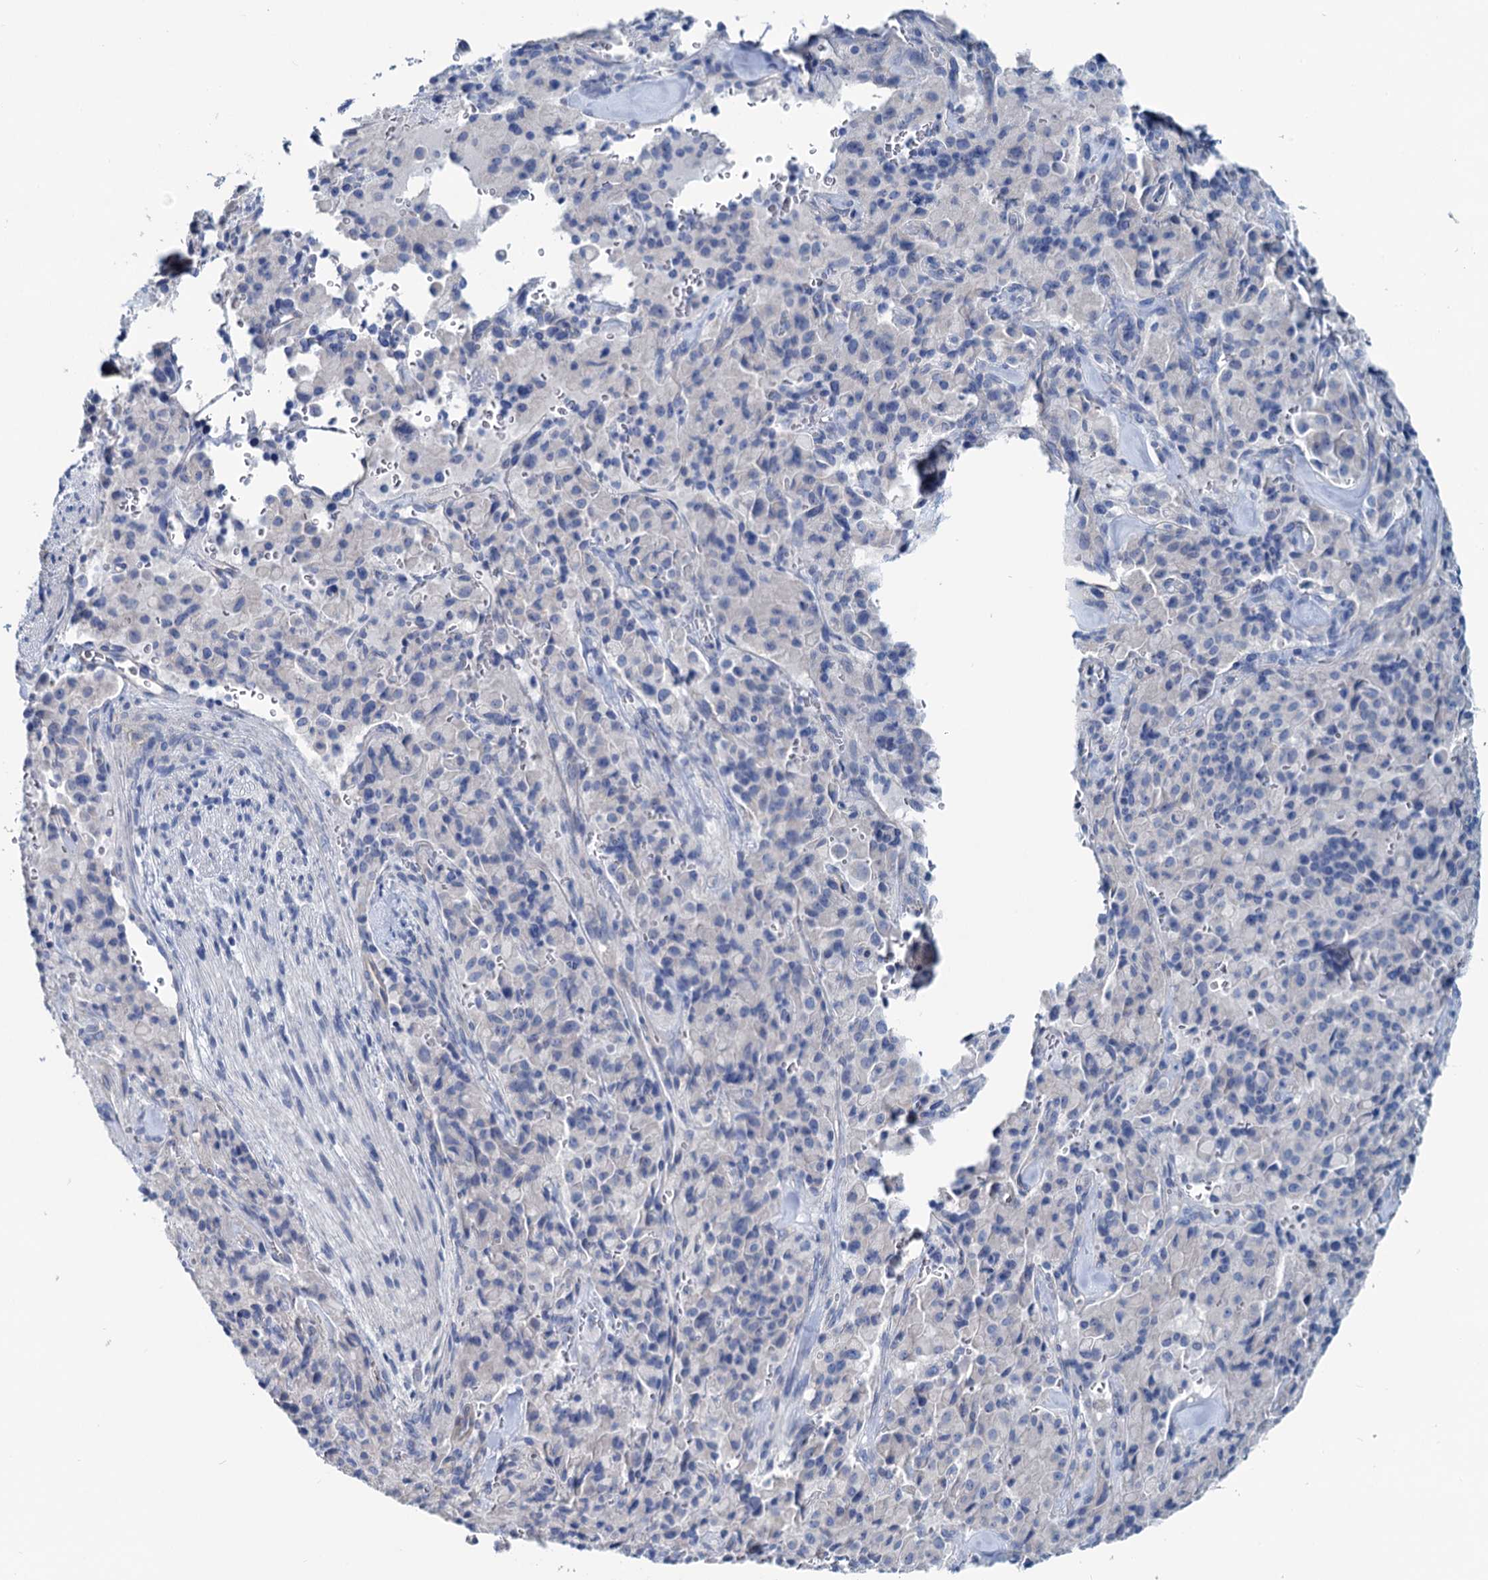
{"staining": {"intensity": "negative", "quantity": "none", "location": "none"}, "tissue": "pancreatic cancer", "cell_type": "Tumor cells", "image_type": "cancer", "snomed": [{"axis": "morphology", "description": "Adenocarcinoma, NOS"}, {"axis": "topography", "description": "Pancreas"}], "caption": "High magnification brightfield microscopy of pancreatic adenocarcinoma stained with DAB (3,3'-diaminobenzidine) (brown) and counterstained with hematoxylin (blue): tumor cells show no significant staining.", "gene": "SLC1A3", "patient": {"sex": "male", "age": 65}}